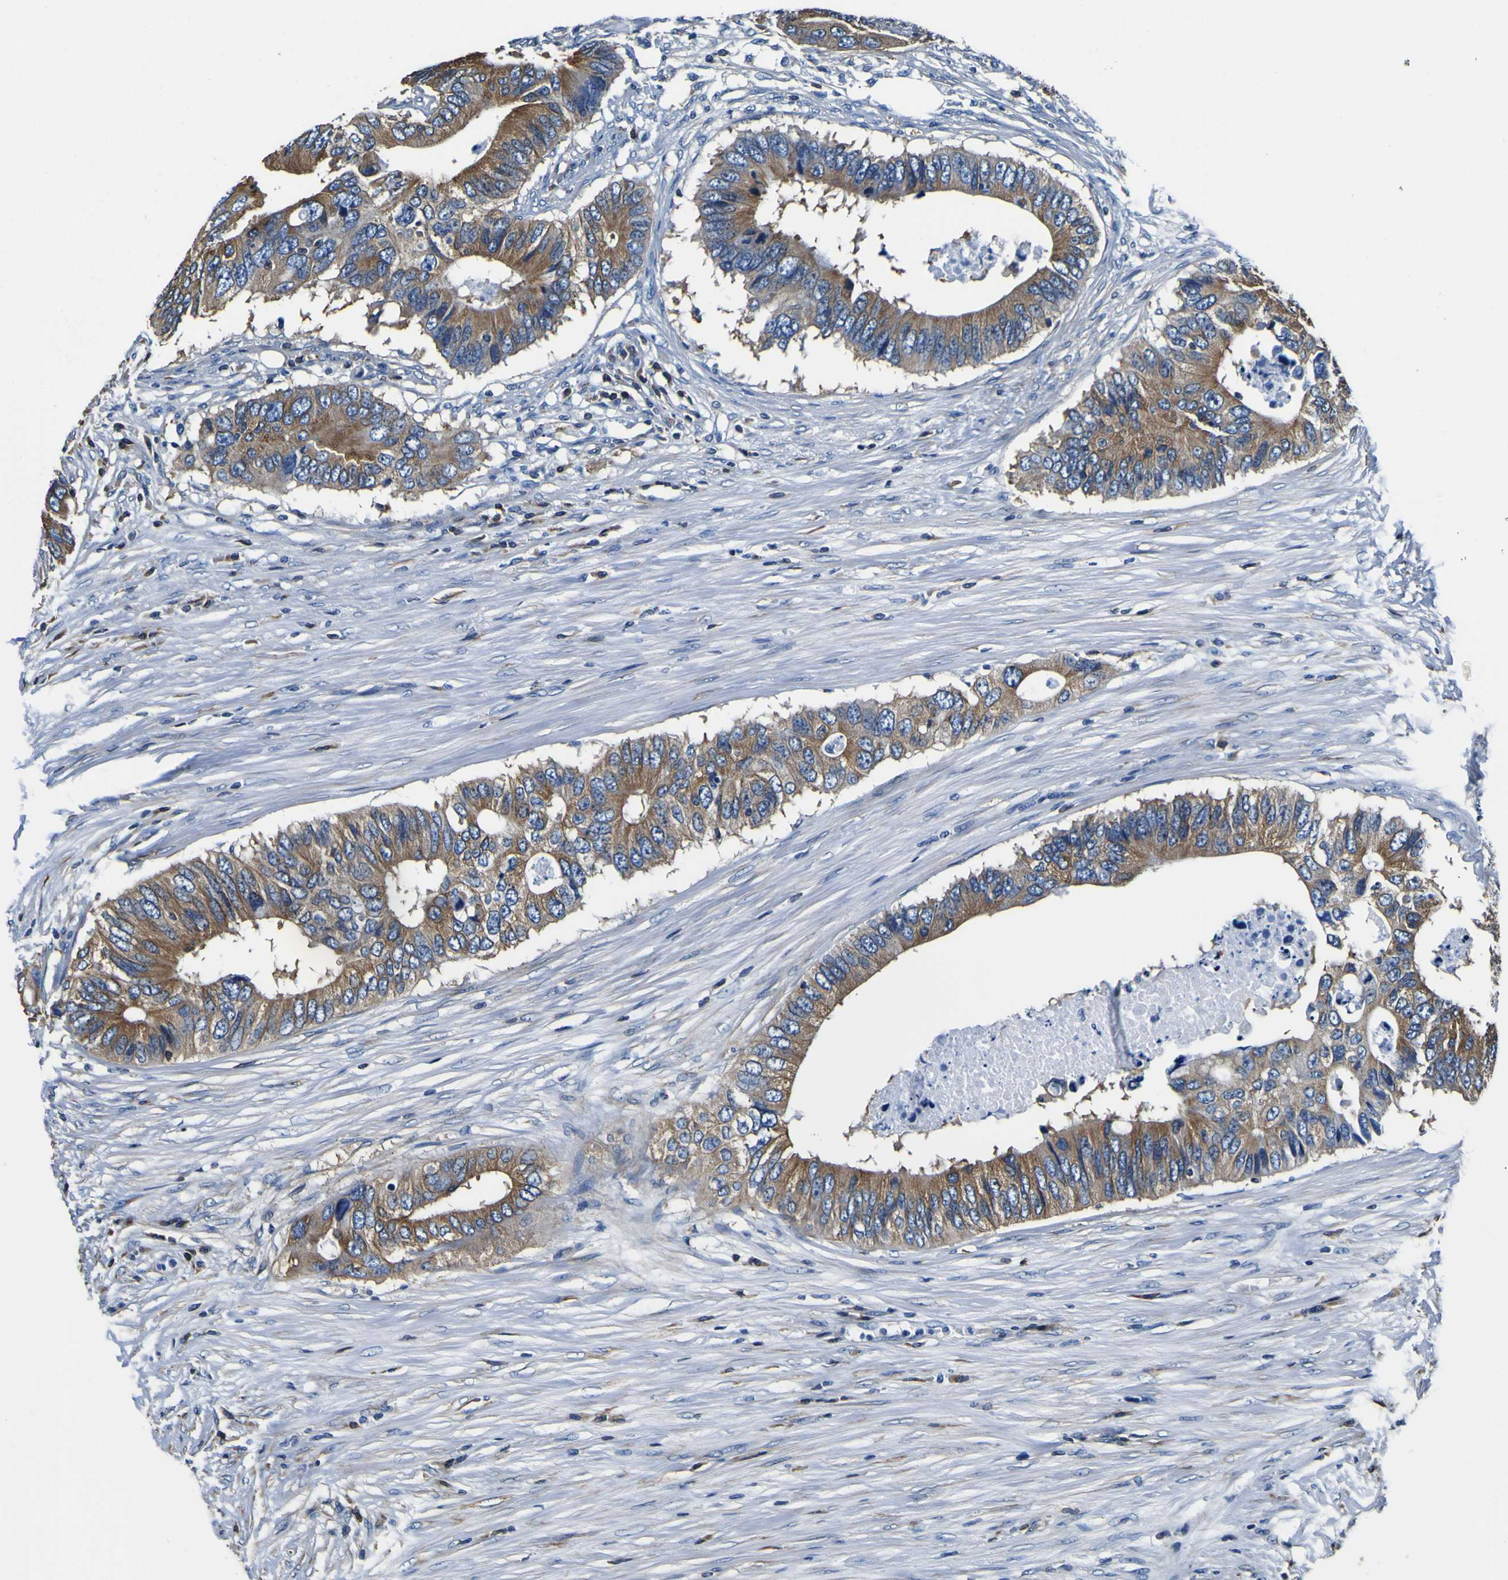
{"staining": {"intensity": "moderate", "quantity": ">75%", "location": "cytoplasmic/membranous"}, "tissue": "colorectal cancer", "cell_type": "Tumor cells", "image_type": "cancer", "snomed": [{"axis": "morphology", "description": "Adenocarcinoma, NOS"}, {"axis": "topography", "description": "Colon"}], "caption": "Colorectal cancer (adenocarcinoma) stained with DAB (3,3'-diaminobenzidine) IHC exhibits medium levels of moderate cytoplasmic/membranous expression in about >75% of tumor cells.", "gene": "TUBA1B", "patient": {"sex": "male", "age": 71}}